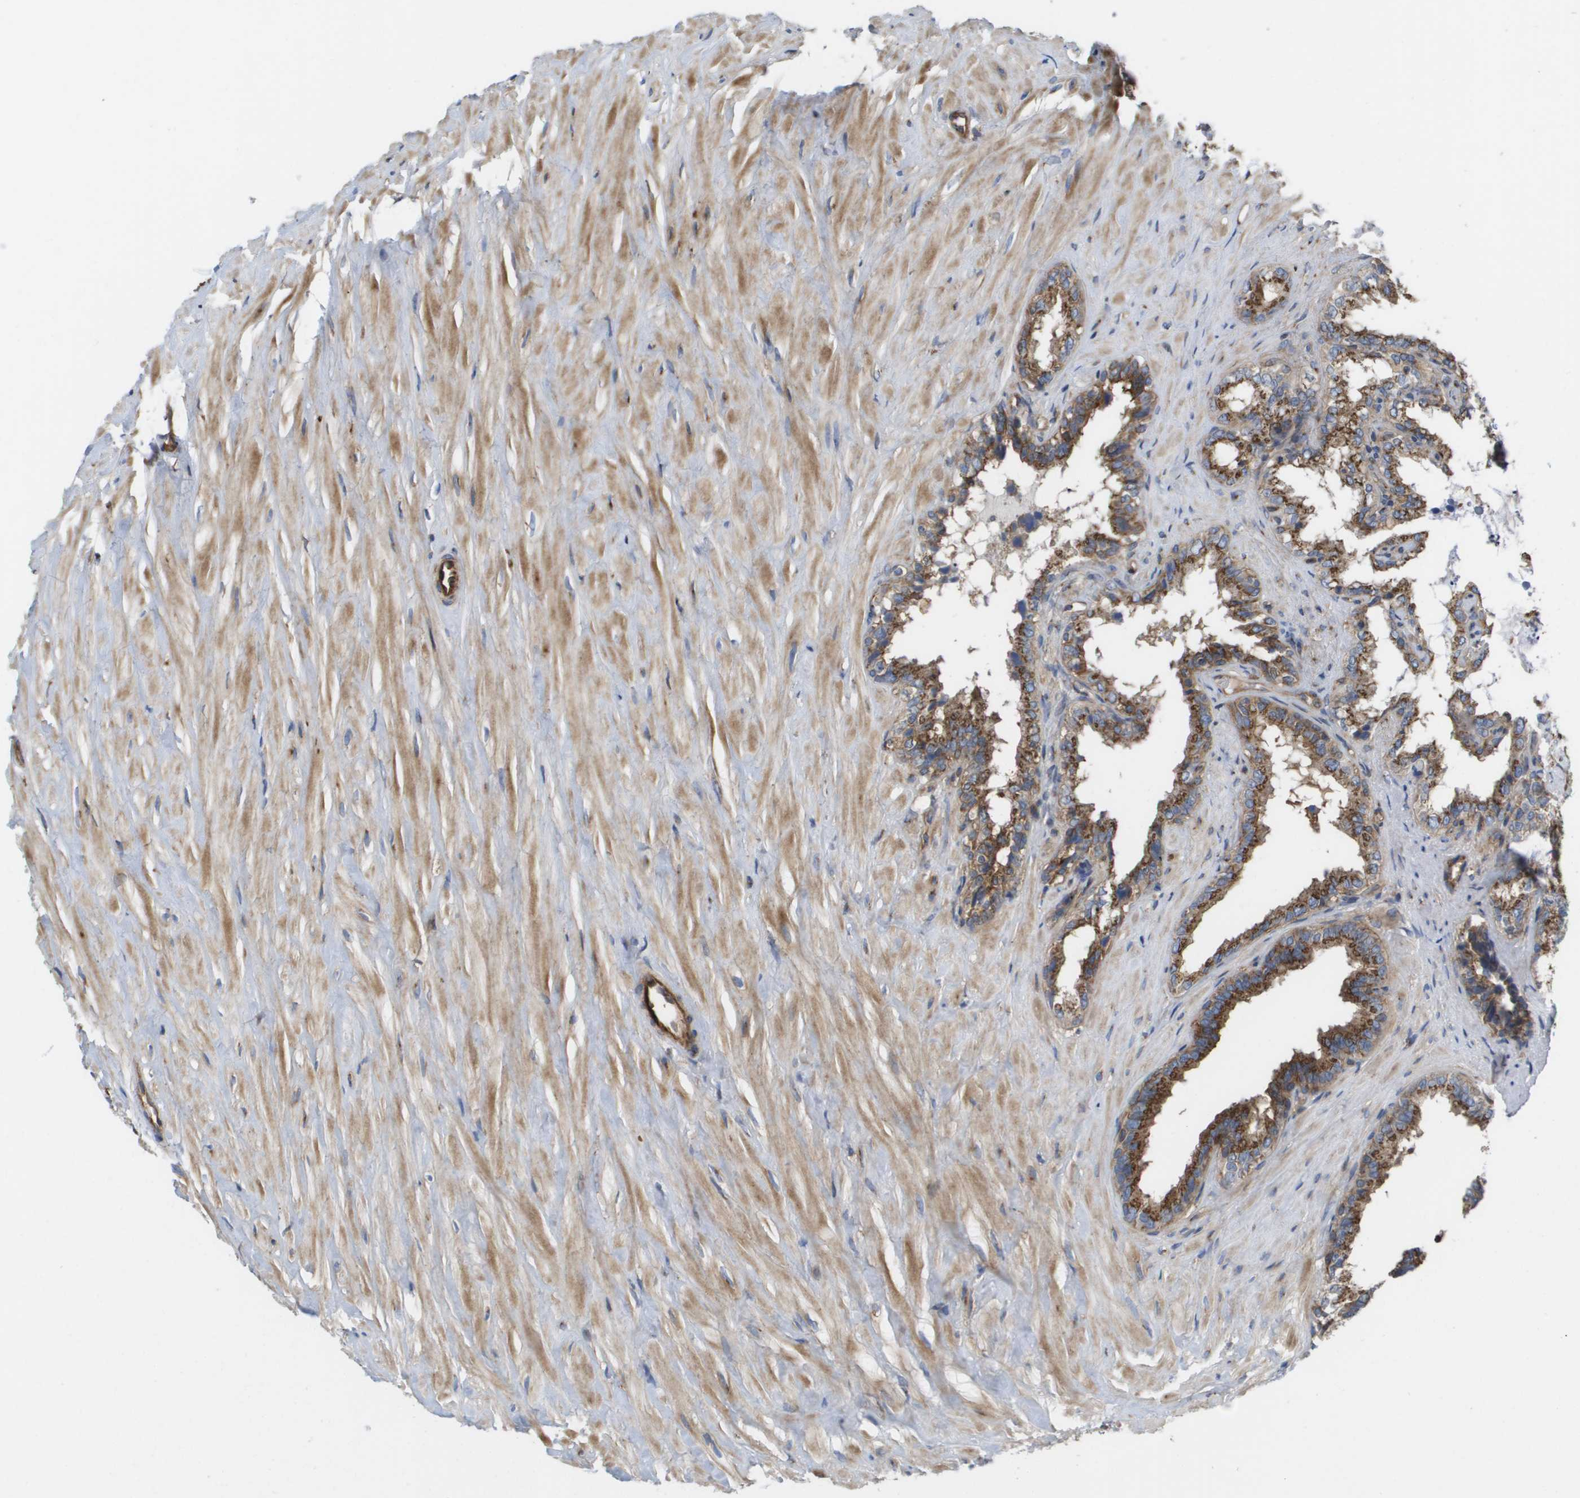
{"staining": {"intensity": "strong", "quantity": ">75%", "location": "cytoplasmic/membranous"}, "tissue": "seminal vesicle", "cell_type": "Glandular cells", "image_type": "normal", "snomed": [{"axis": "morphology", "description": "Normal tissue, NOS"}, {"axis": "topography", "description": "Seminal veicle"}], "caption": "A high-resolution histopathology image shows immunohistochemistry (IHC) staining of normal seminal vesicle, which demonstrates strong cytoplasmic/membranous expression in about >75% of glandular cells.", "gene": "BST2", "patient": {"sex": "male", "age": 64}}